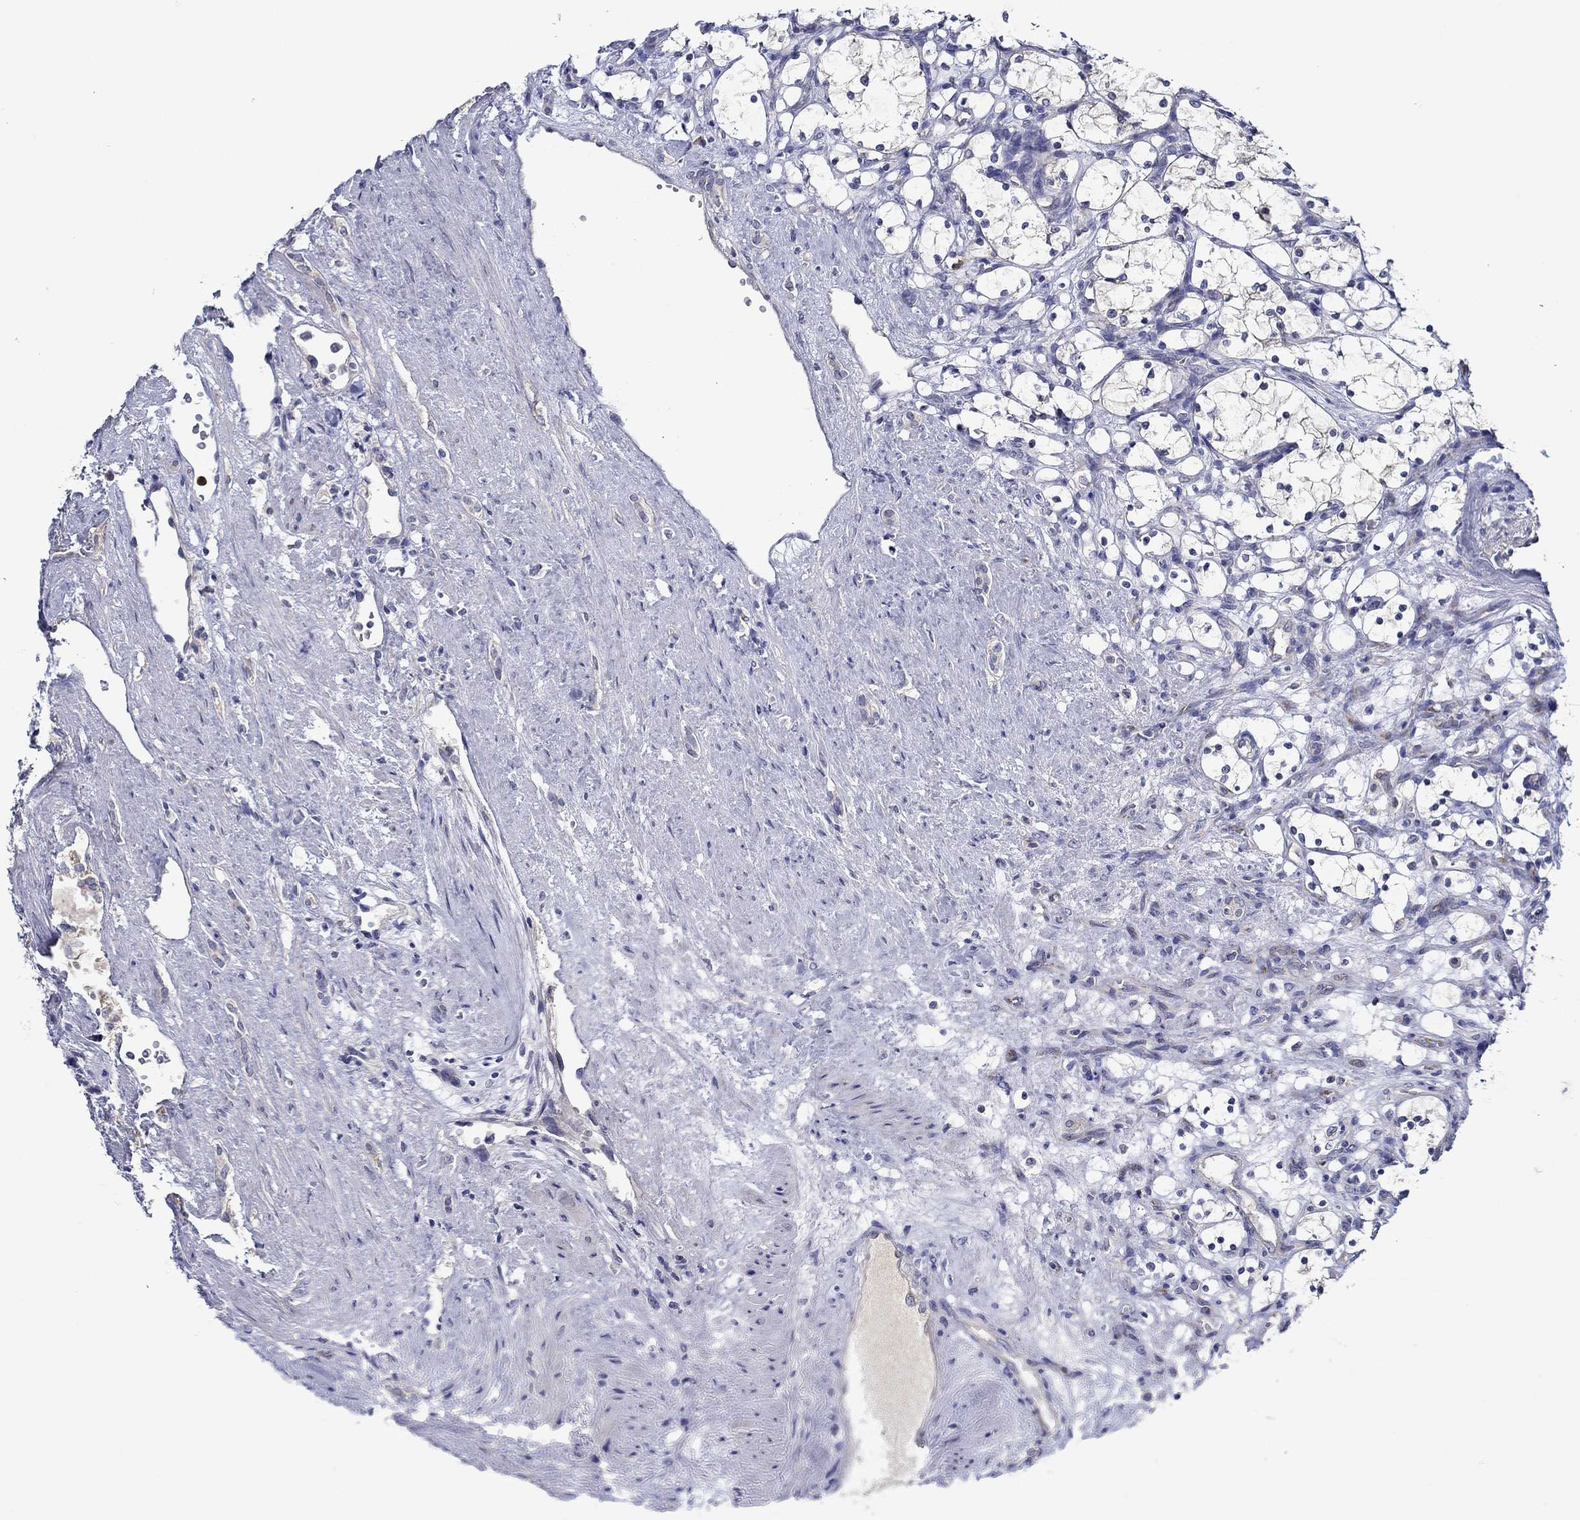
{"staining": {"intensity": "negative", "quantity": "none", "location": "none"}, "tissue": "renal cancer", "cell_type": "Tumor cells", "image_type": "cancer", "snomed": [{"axis": "morphology", "description": "Adenocarcinoma, NOS"}, {"axis": "topography", "description": "Kidney"}], "caption": "IHC histopathology image of human adenocarcinoma (renal) stained for a protein (brown), which exhibits no staining in tumor cells. (IHC, brightfield microscopy, high magnification).", "gene": "CHIT1", "patient": {"sex": "female", "age": 69}}